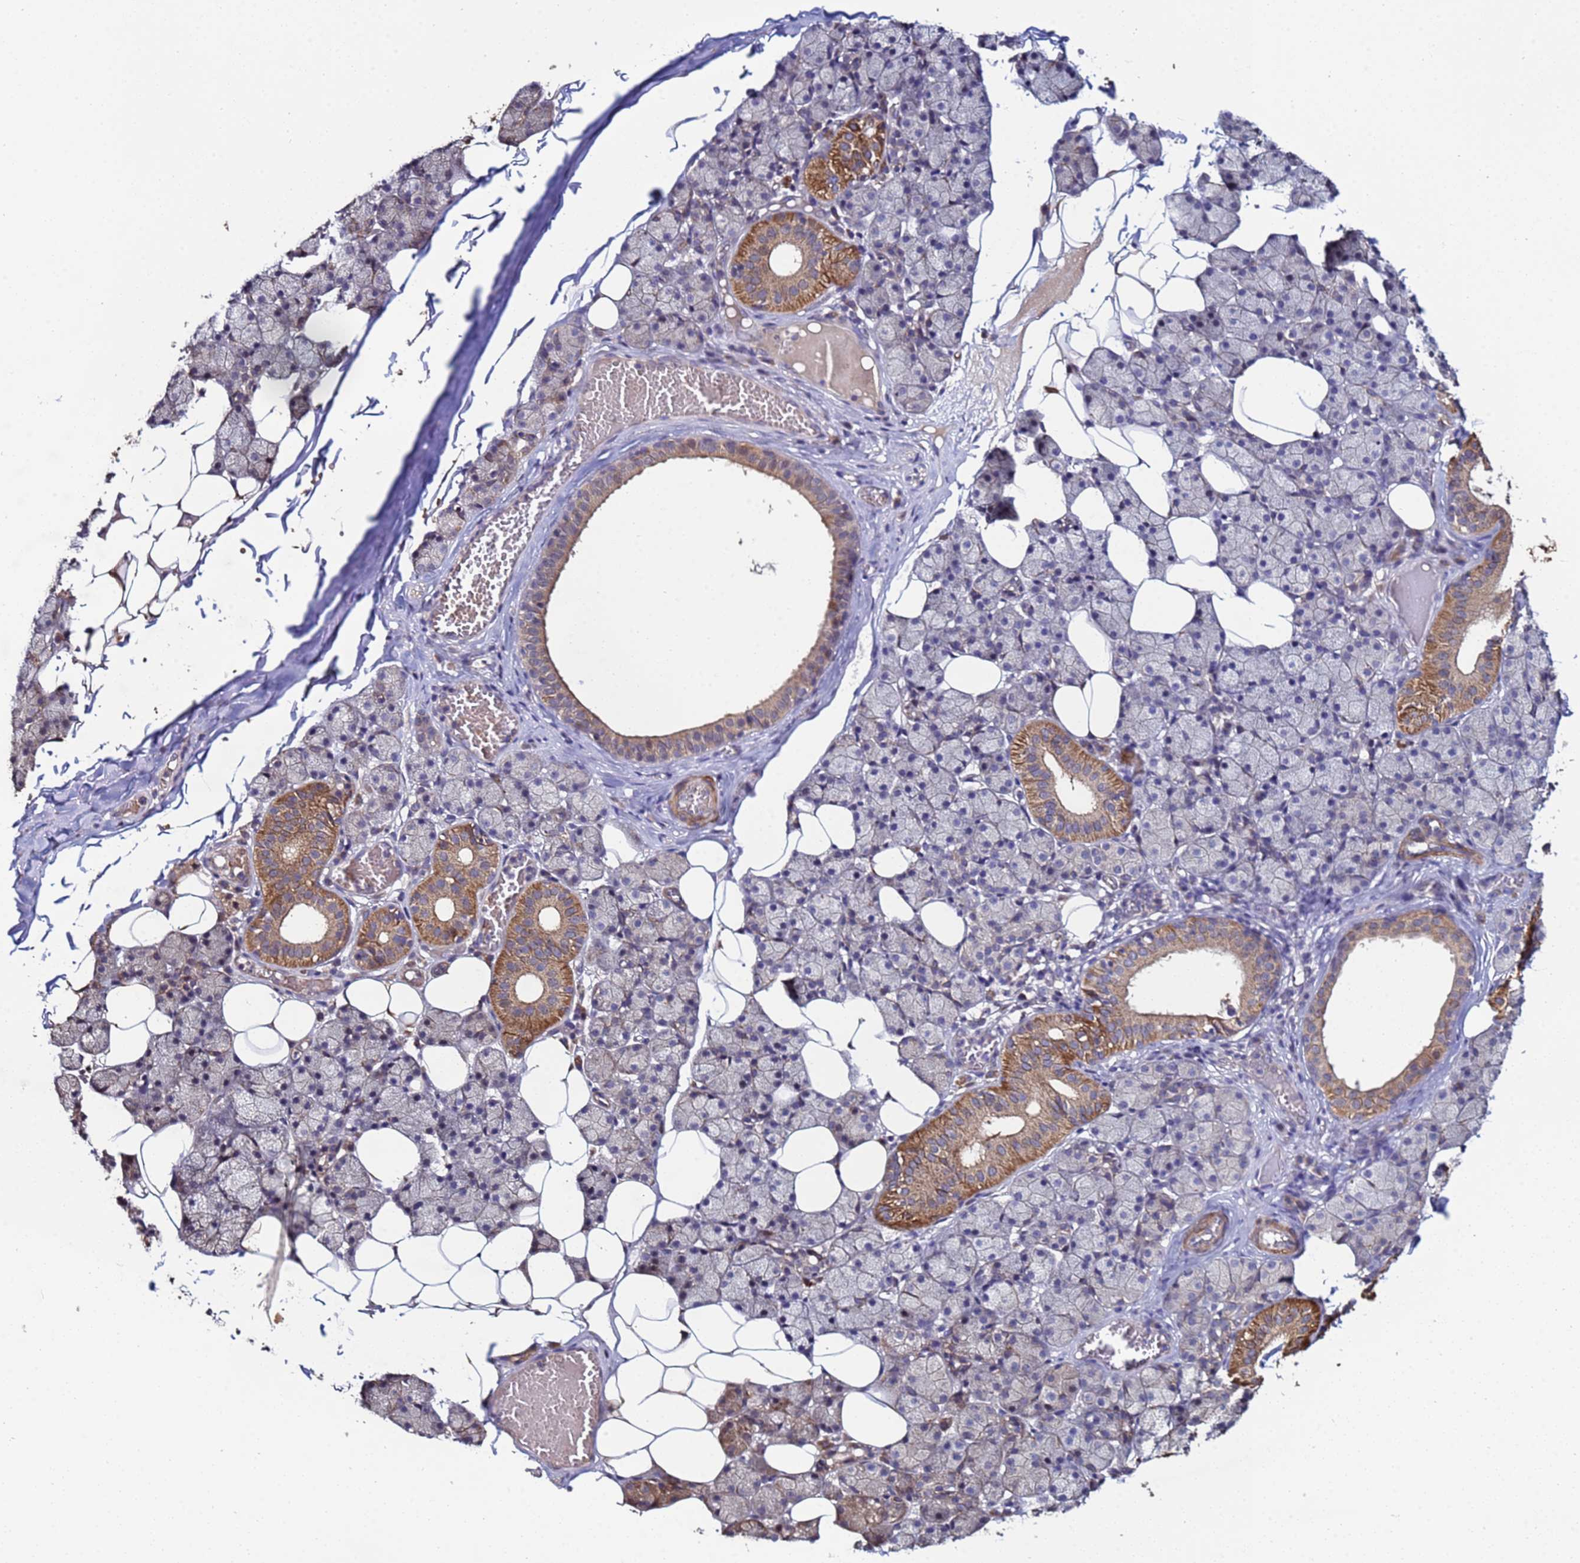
{"staining": {"intensity": "moderate", "quantity": "25%-75%", "location": "cytoplasmic/membranous"}, "tissue": "salivary gland", "cell_type": "Glandular cells", "image_type": "normal", "snomed": [{"axis": "morphology", "description": "Normal tissue, NOS"}, {"axis": "topography", "description": "Salivary gland"}], "caption": "Unremarkable salivary gland reveals moderate cytoplasmic/membranous expression in about 25%-75% of glandular cells.", "gene": "CLHC1", "patient": {"sex": "female", "age": 33}}